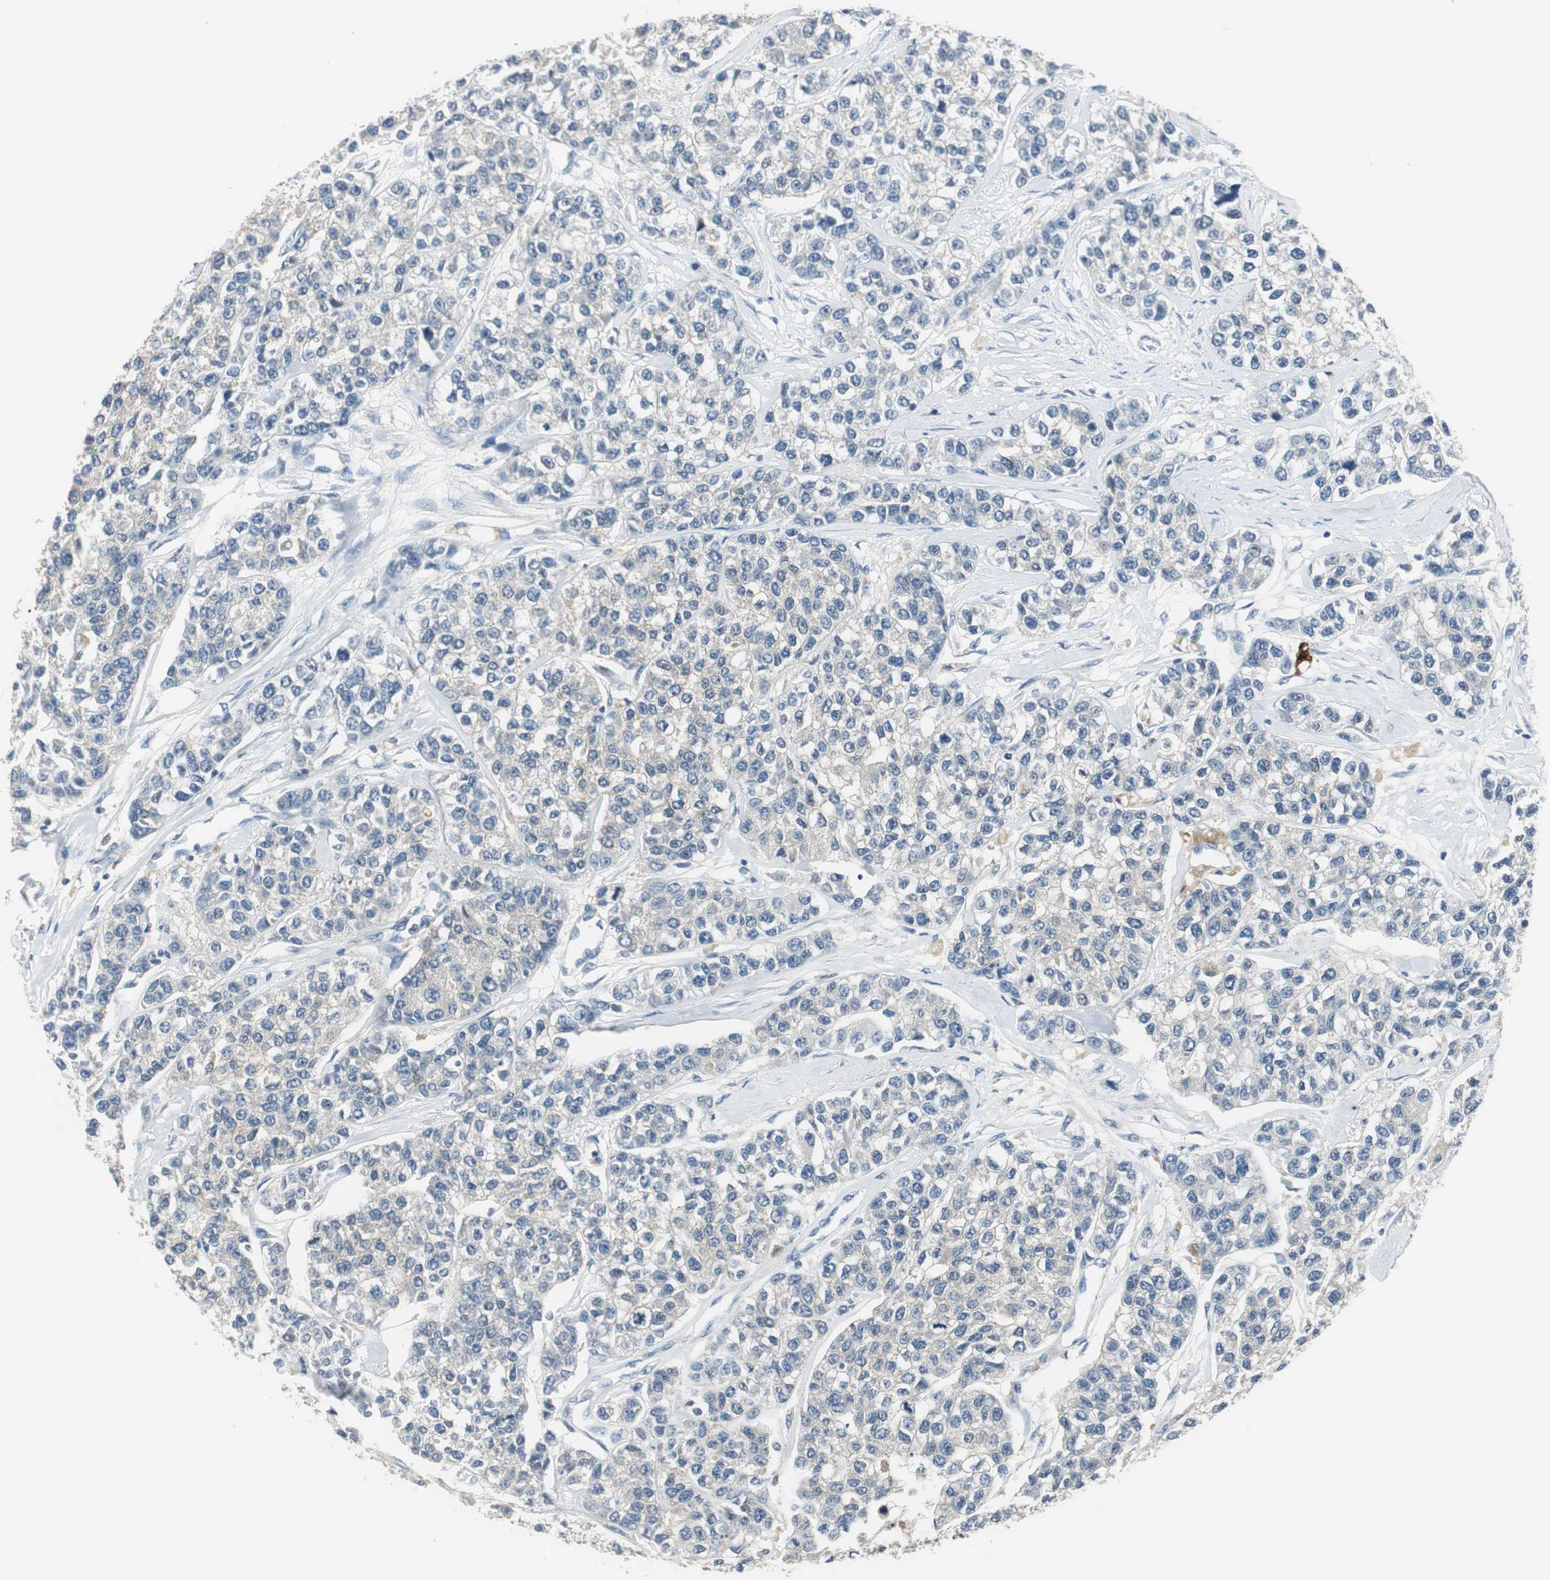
{"staining": {"intensity": "negative", "quantity": "none", "location": "none"}, "tissue": "breast cancer", "cell_type": "Tumor cells", "image_type": "cancer", "snomed": [{"axis": "morphology", "description": "Duct carcinoma"}, {"axis": "topography", "description": "Breast"}], "caption": "Immunohistochemistry (IHC) micrograph of neoplastic tissue: human infiltrating ductal carcinoma (breast) stained with DAB shows no significant protein staining in tumor cells.", "gene": "MSTO1", "patient": {"sex": "female", "age": 51}}